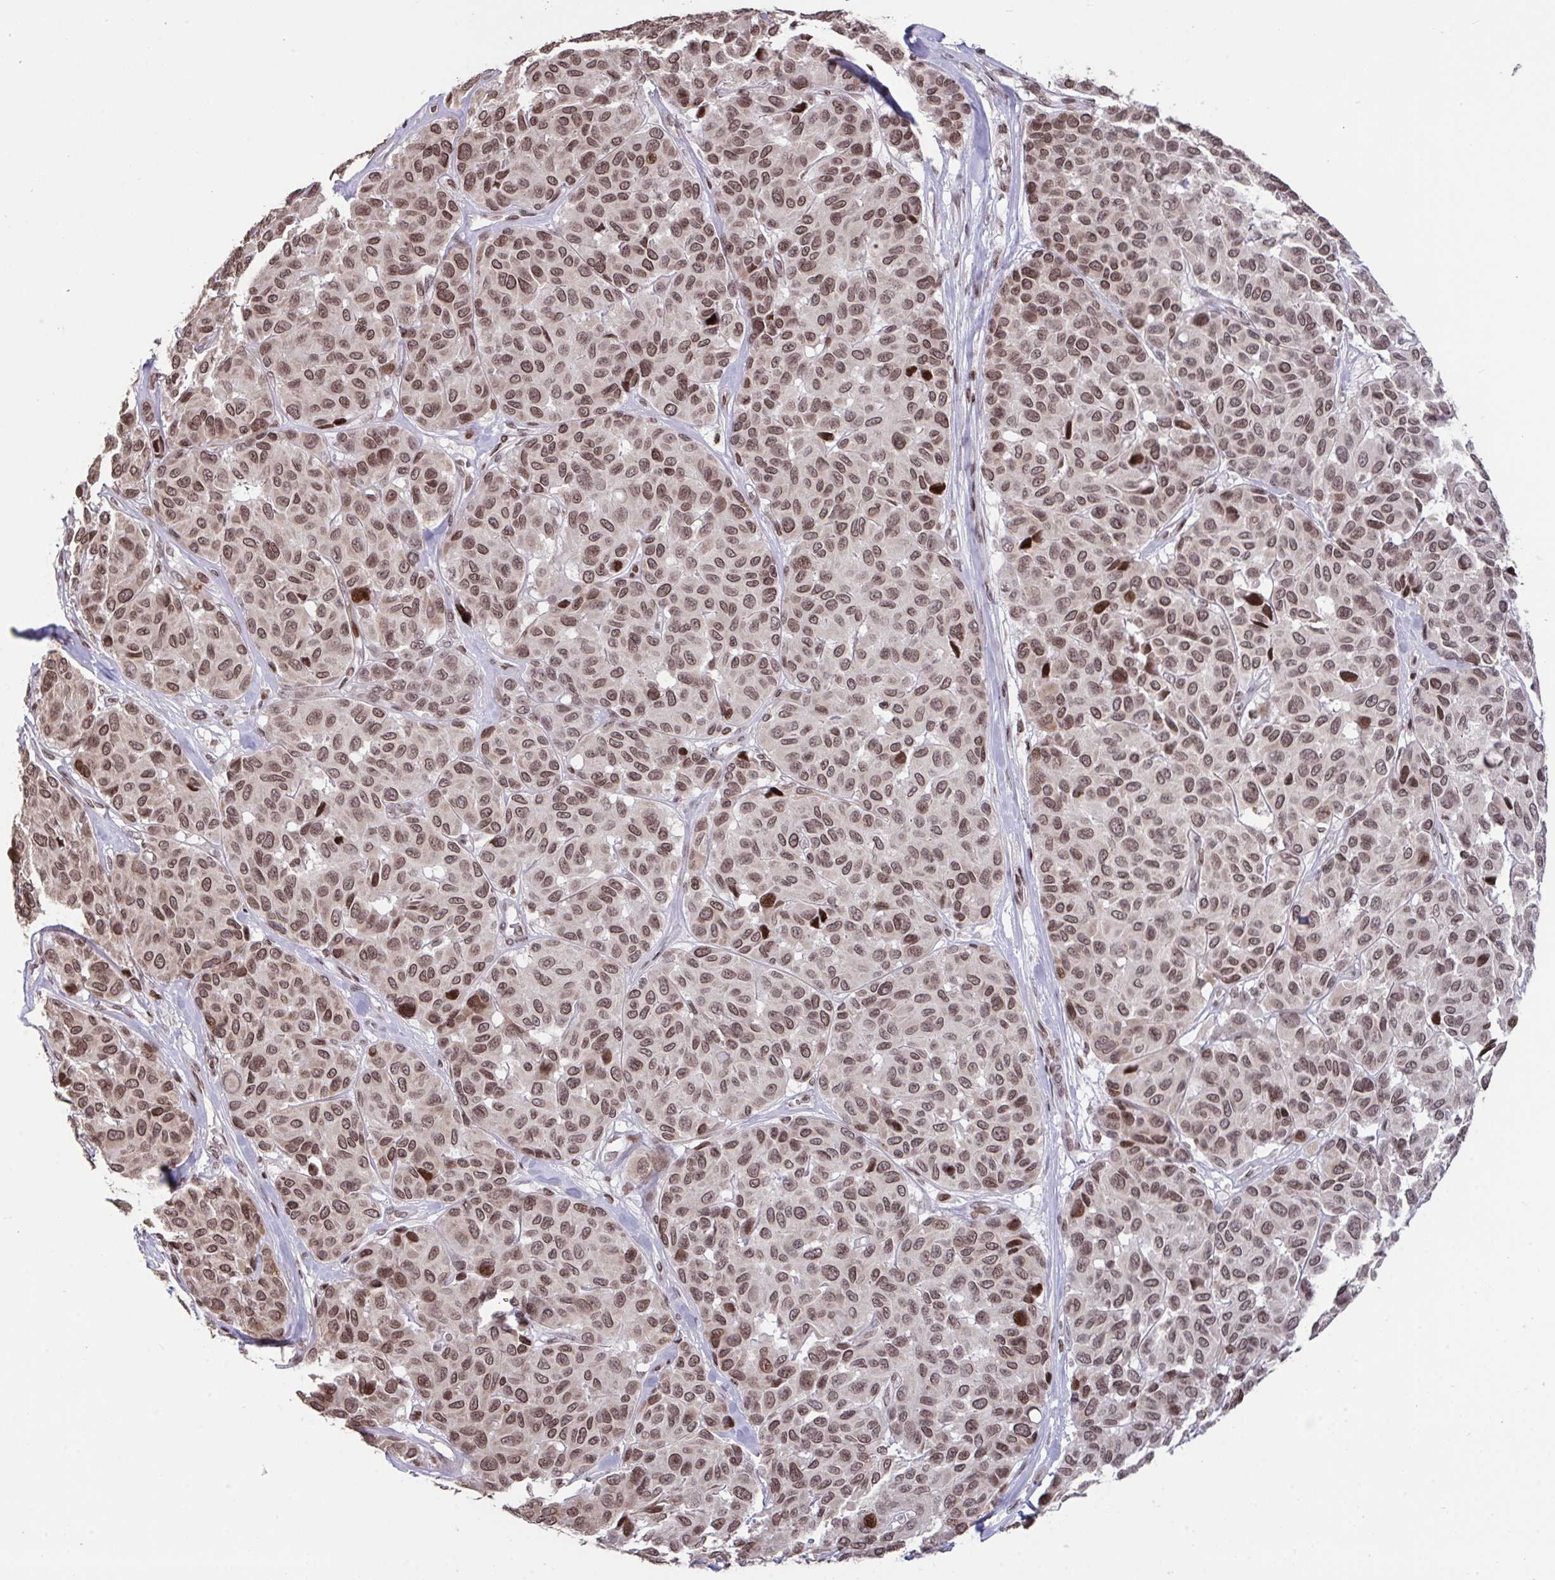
{"staining": {"intensity": "moderate", "quantity": ">75%", "location": "nuclear"}, "tissue": "melanoma", "cell_type": "Tumor cells", "image_type": "cancer", "snomed": [{"axis": "morphology", "description": "Malignant melanoma, NOS"}, {"axis": "topography", "description": "Skin"}], "caption": "Immunohistochemistry (DAB) staining of human melanoma reveals moderate nuclear protein staining in approximately >75% of tumor cells.", "gene": "NIP7", "patient": {"sex": "female", "age": 66}}